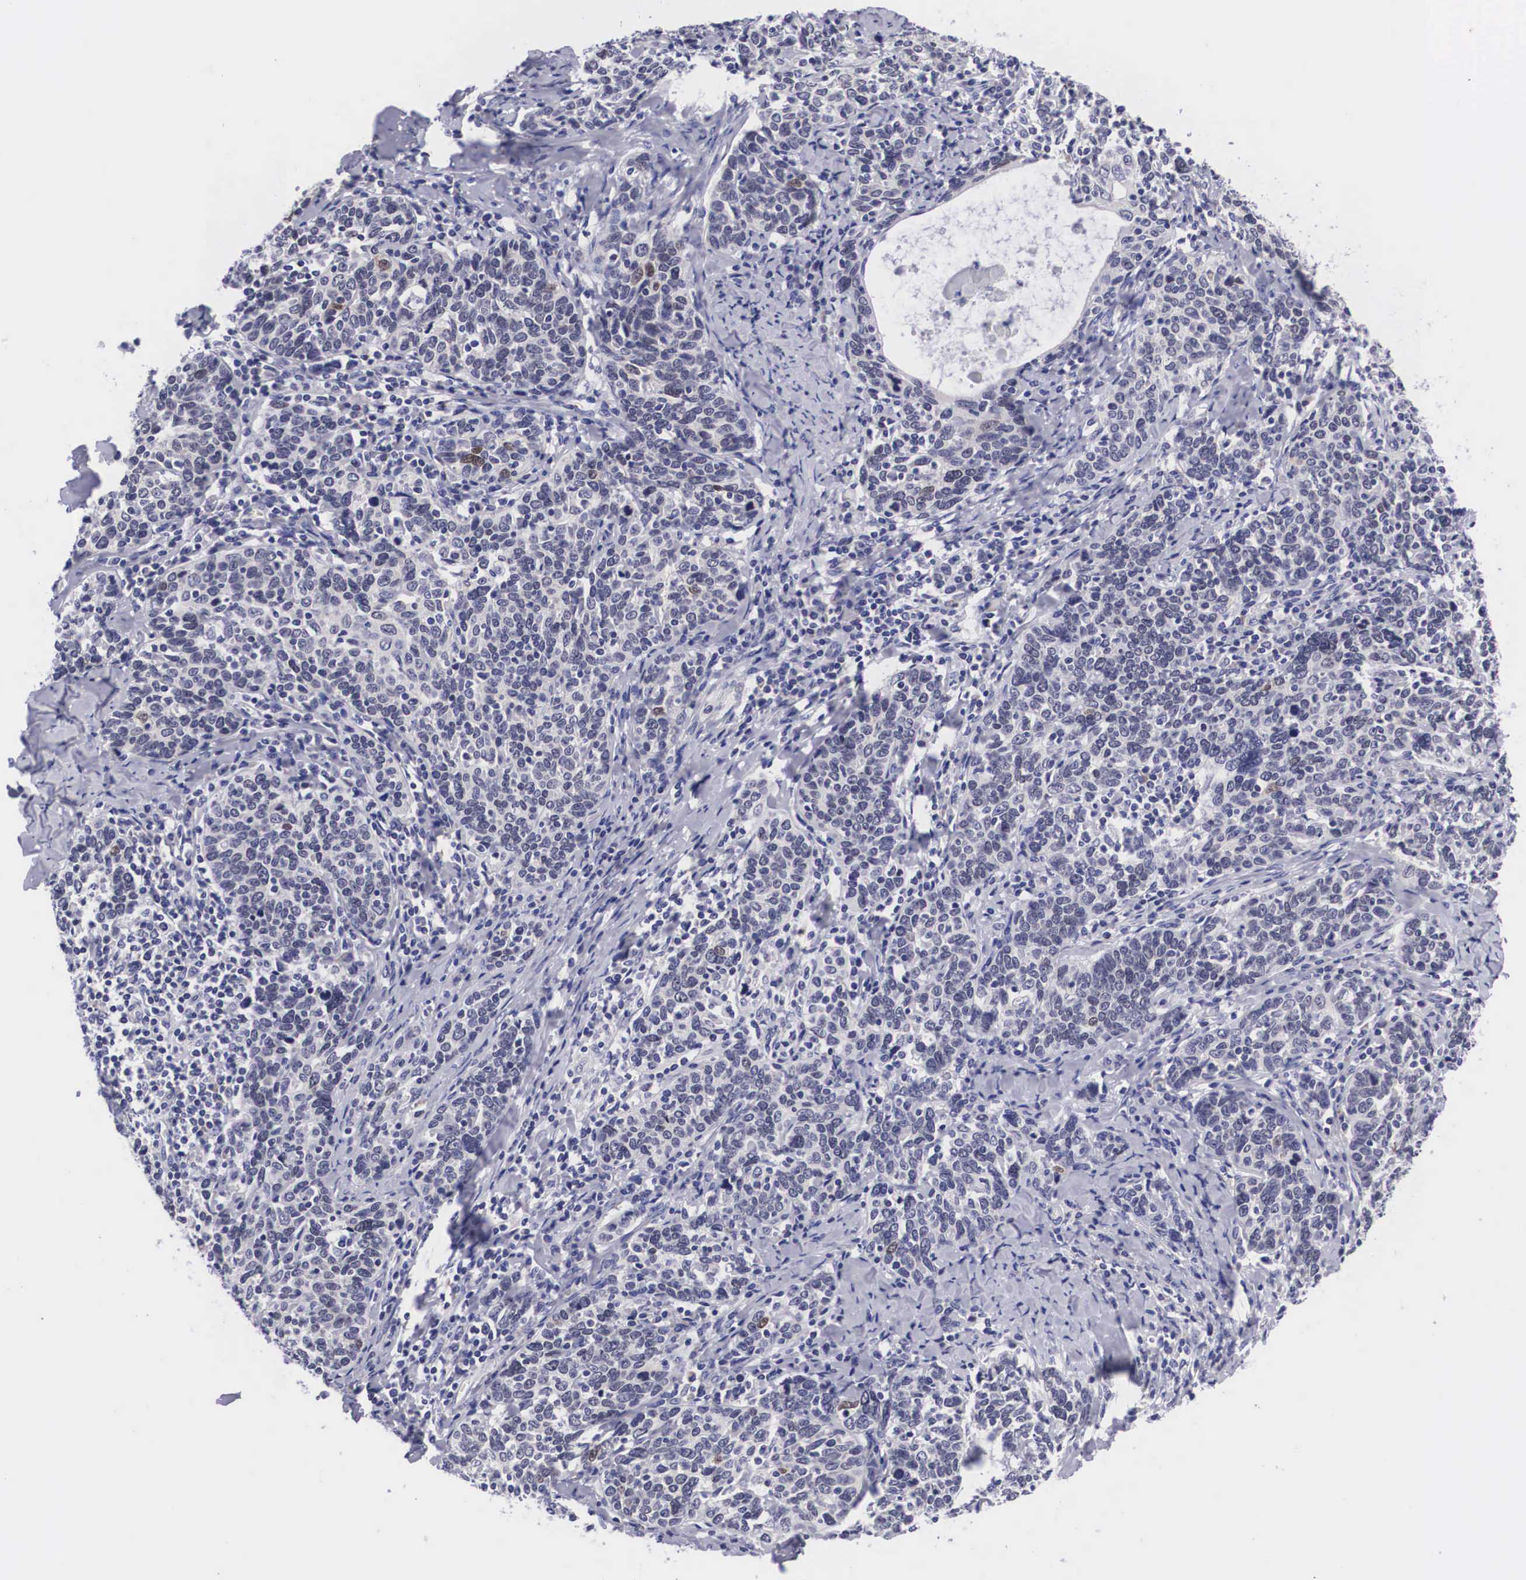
{"staining": {"intensity": "negative", "quantity": "none", "location": "none"}, "tissue": "cervical cancer", "cell_type": "Tumor cells", "image_type": "cancer", "snomed": [{"axis": "morphology", "description": "Squamous cell carcinoma, NOS"}, {"axis": "topography", "description": "Cervix"}], "caption": "Human cervical squamous cell carcinoma stained for a protein using IHC shows no staining in tumor cells.", "gene": "SOX11", "patient": {"sex": "female", "age": 41}}